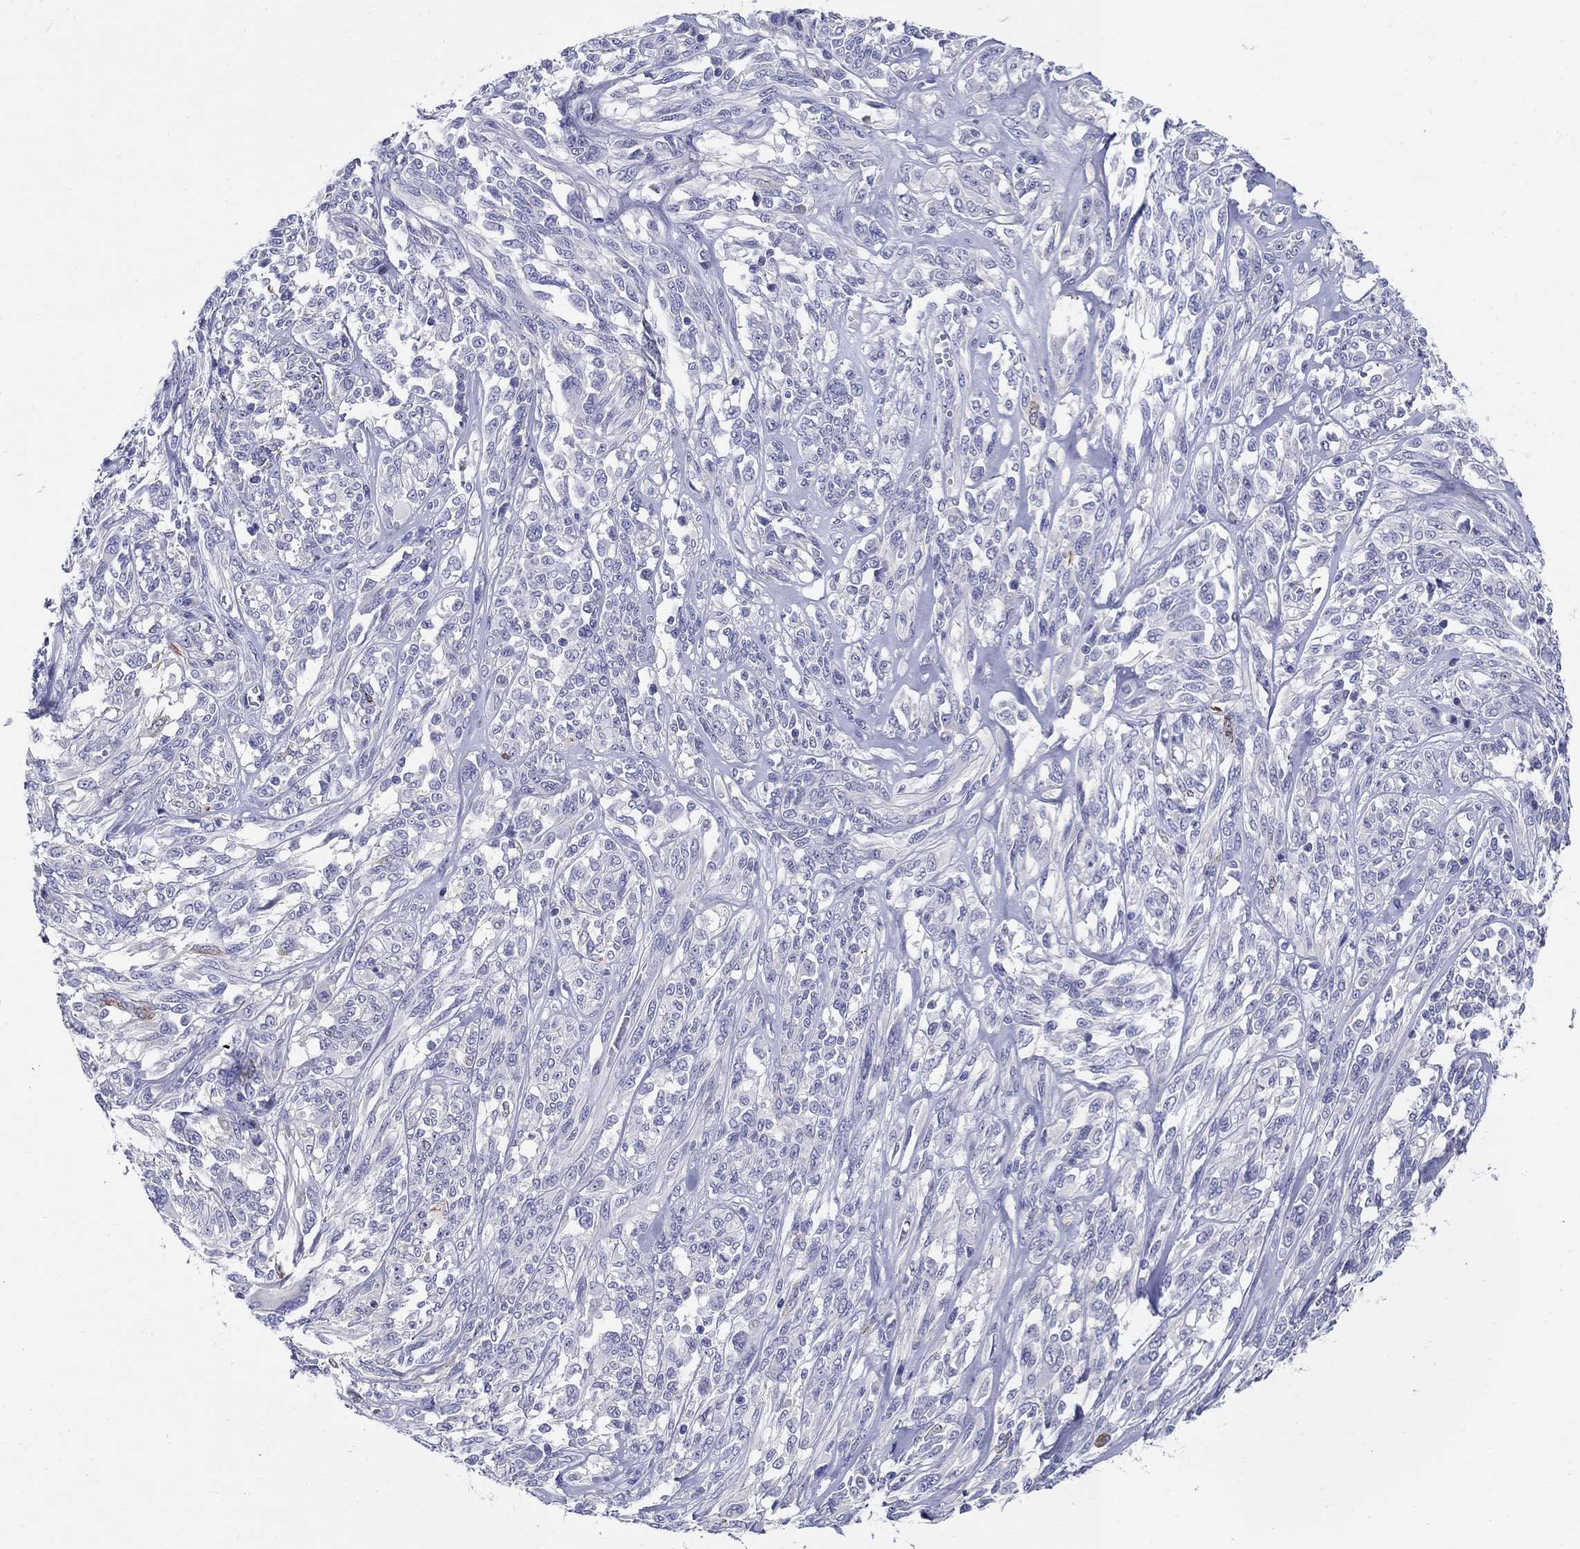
{"staining": {"intensity": "negative", "quantity": "none", "location": "none"}, "tissue": "melanoma", "cell_type": "Tumor cells", "image_type": "cancer", "snomed": [{"axis": "morphology", "description": "Malignant melanoma, NOS"}, {"axis": "topography", "description": "Skin"}], "caption": "DAB (3,3'-diaminobenzidine) immunohistochemical staining of melanoma exhibits no significant staining in tumor cells.", "gene": "CRYGD", "patient": {"sex": "female", "age": 91}}